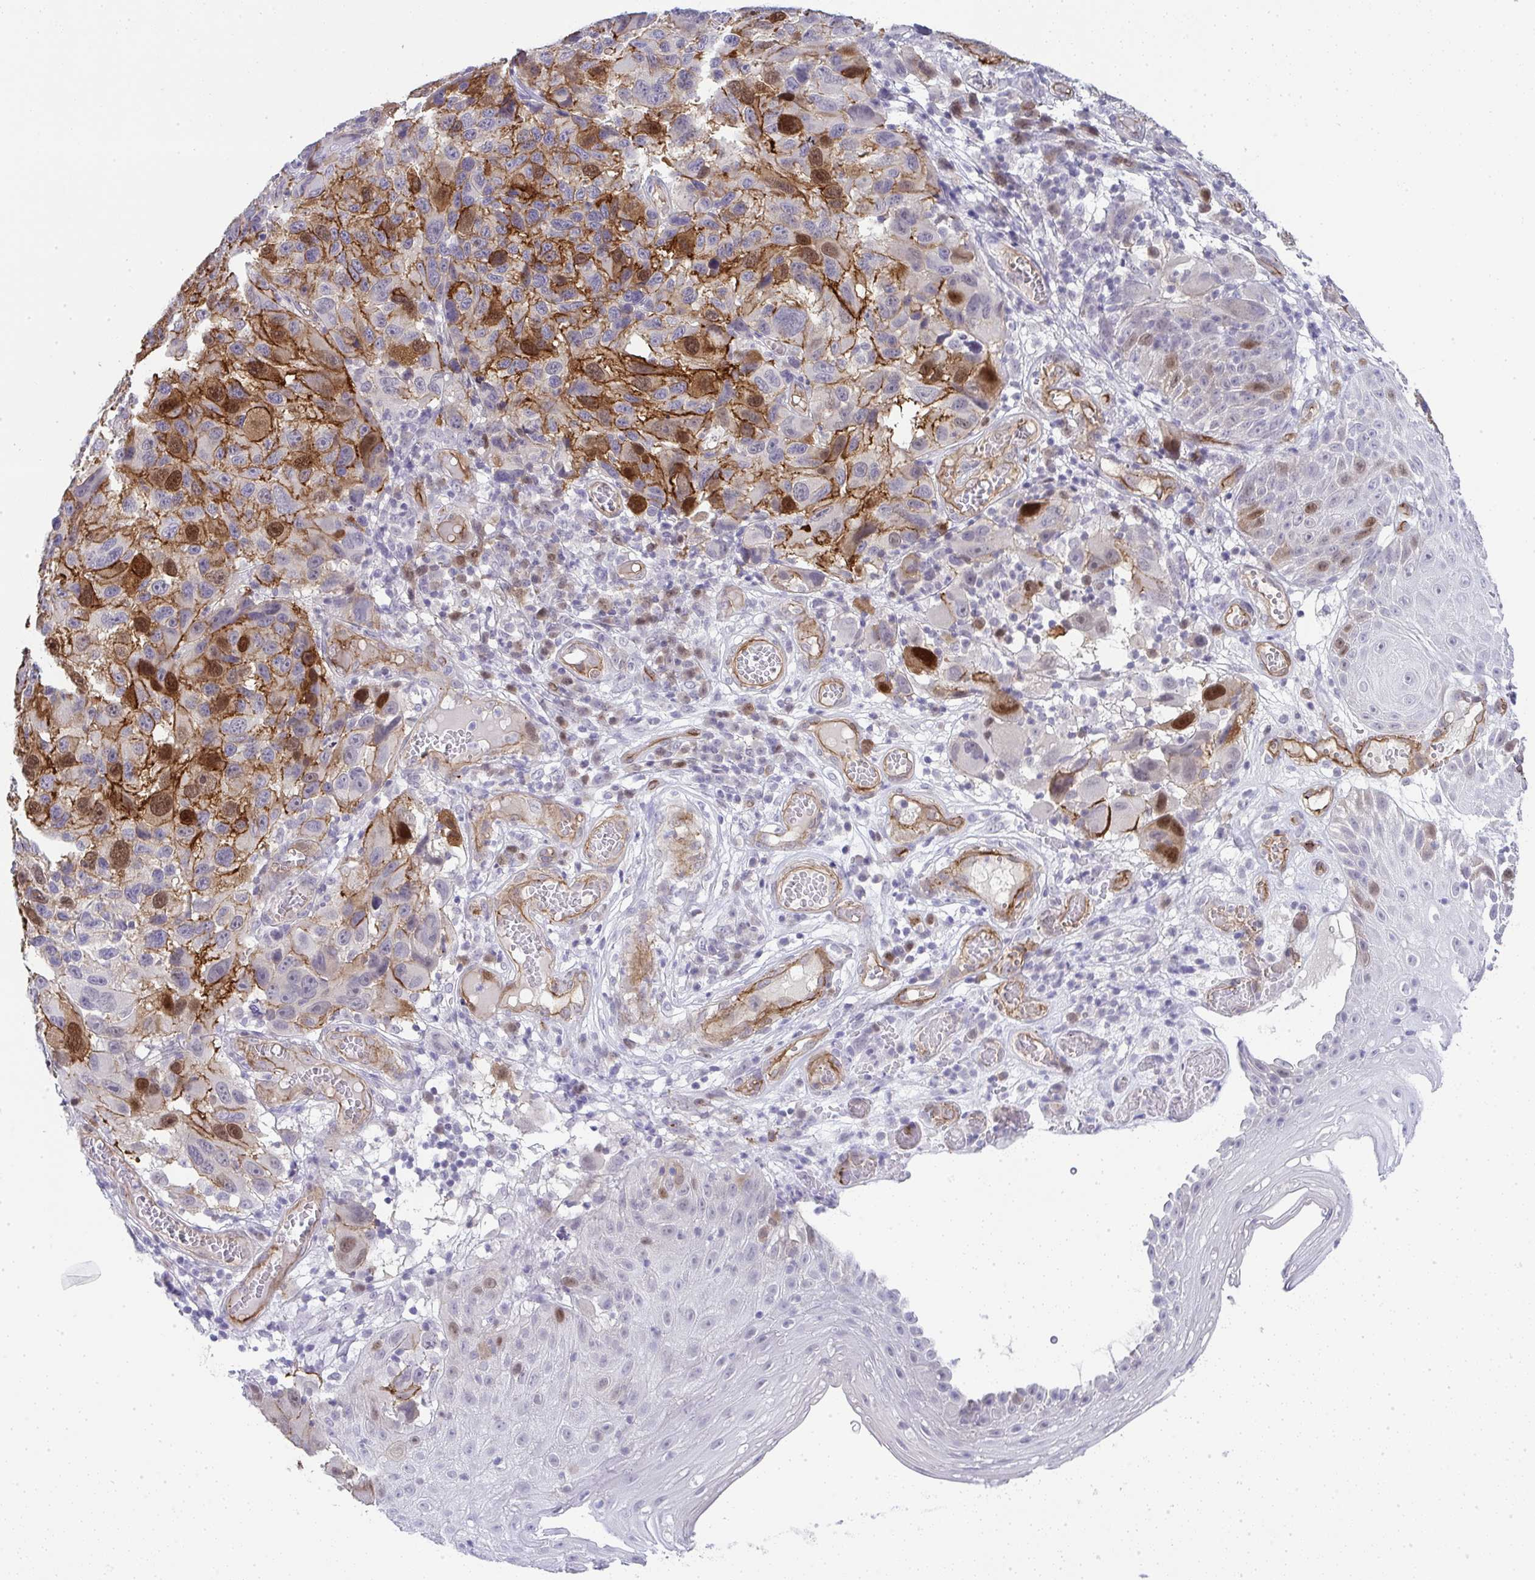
{"staining": {"intensity": "moderate", "quantity": "25%-75%", "location": "cytoplasmic/membranous,nuclear"}, "tissue": "melanoma", "cell_type": "Tumor cells", "image_type": "cancer", "snomed": [{"axis": "morphology", "description": "Malignant melanoma, NOS"}, {"axis": "topography", "description": "Skin"}], "caption": "Melanoma was stained to show a protein in brown. There is medium levels of moderate cytoplasmic/membranous and nuclear staining in approximately 25%-75% of tumor cells.", "gene": "UBE2S", "patient": {"sex": "male", "age": 53}}